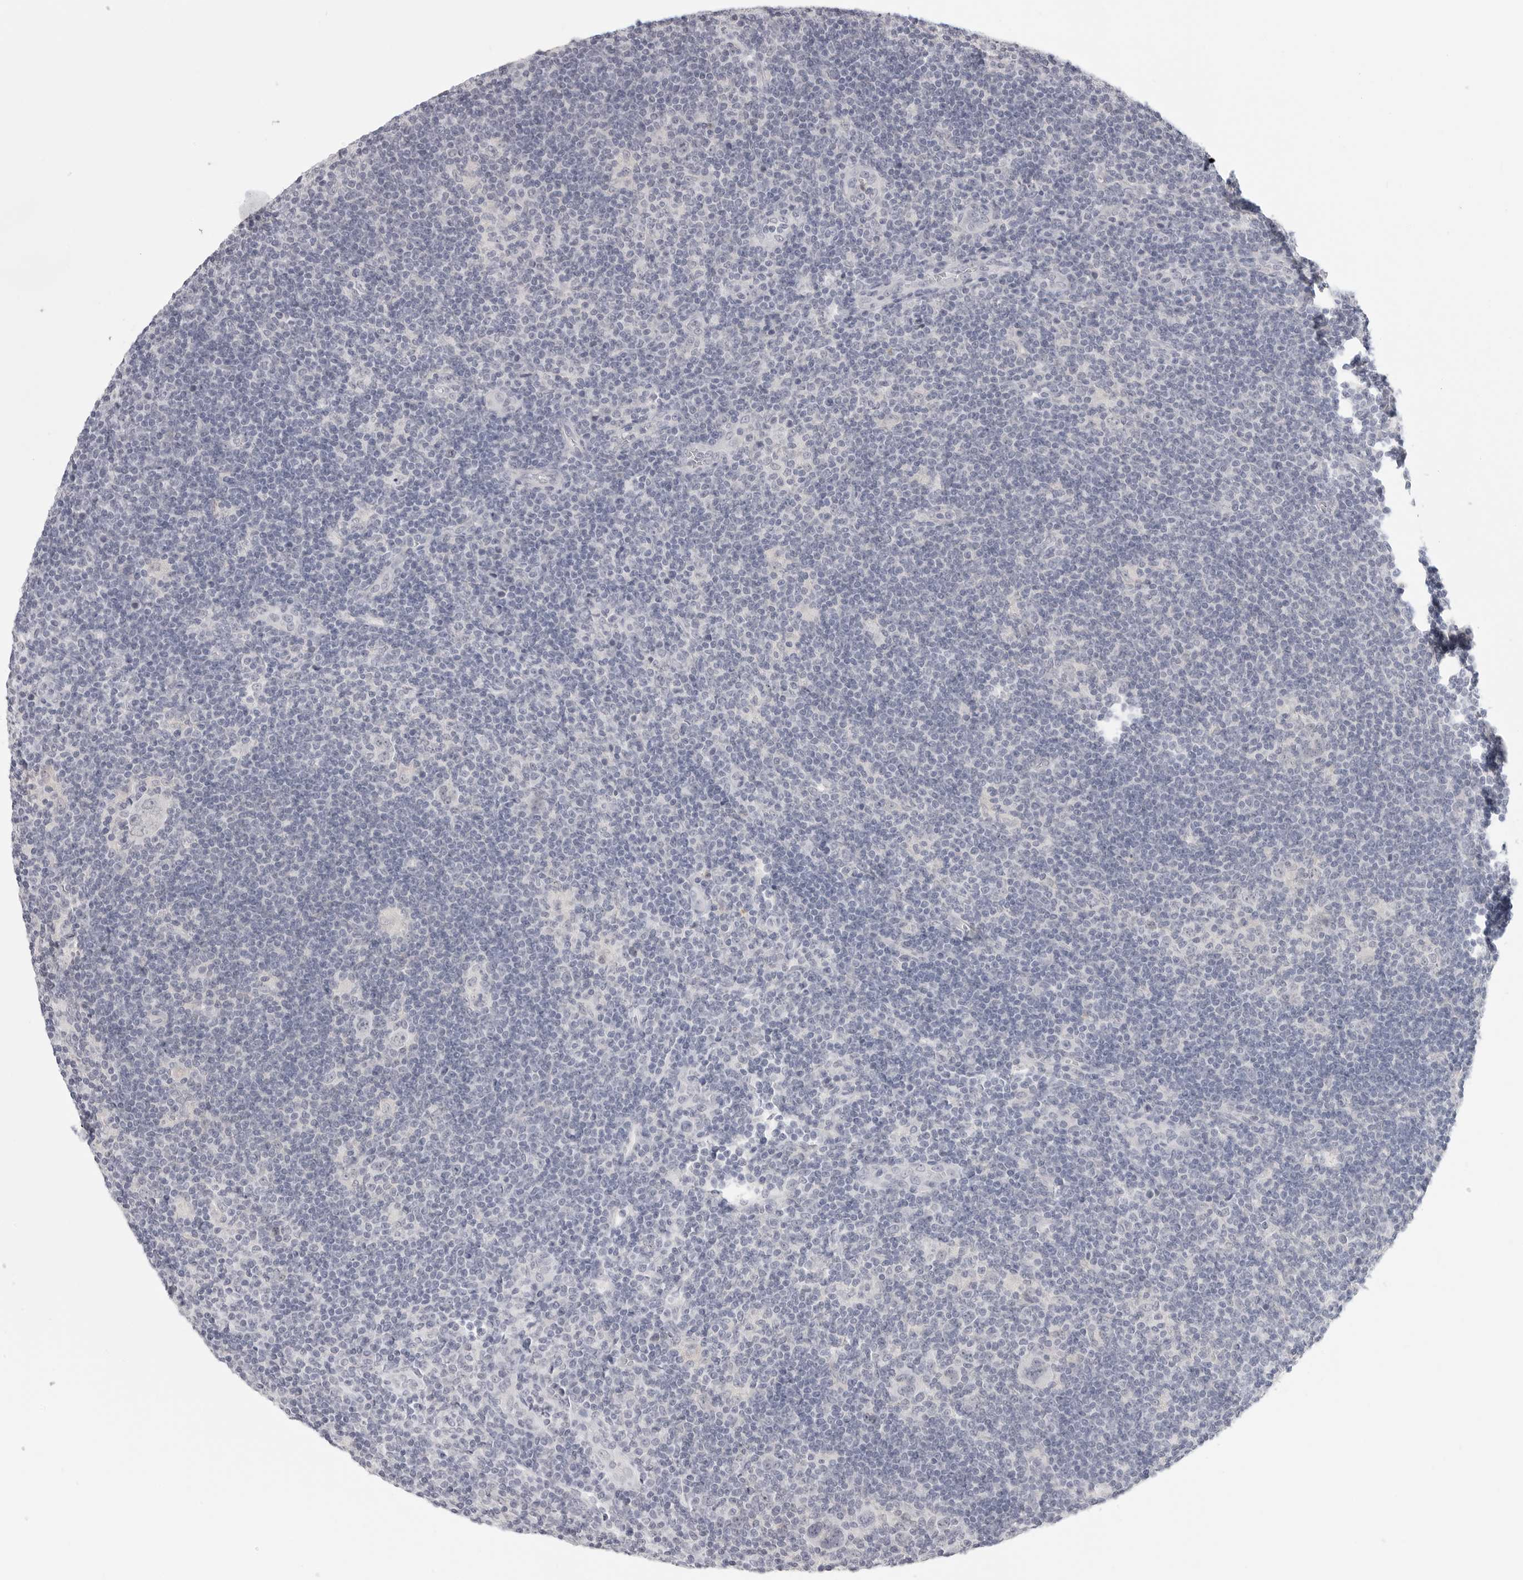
{"staining": {"intensity": "negative", "quantity": "none", "location": "none"}, "tissue": "lymphoma", "cell_type": "Tumor cells", "image_type": "cancer", "snomed": [{"axis": "morphology", "description": "Hodgkin's disease, NOS"}, {"axis": "topography", "description": "Lymph node"}], "caption": "Tumor cells show no significant staining in lymphoma. (DAB (3,3'-diaminobenzidine) IHC with hematoxylin counter stain).", "gene": "HMGCS2", "patient": {"sex": "female", "age": 57}}